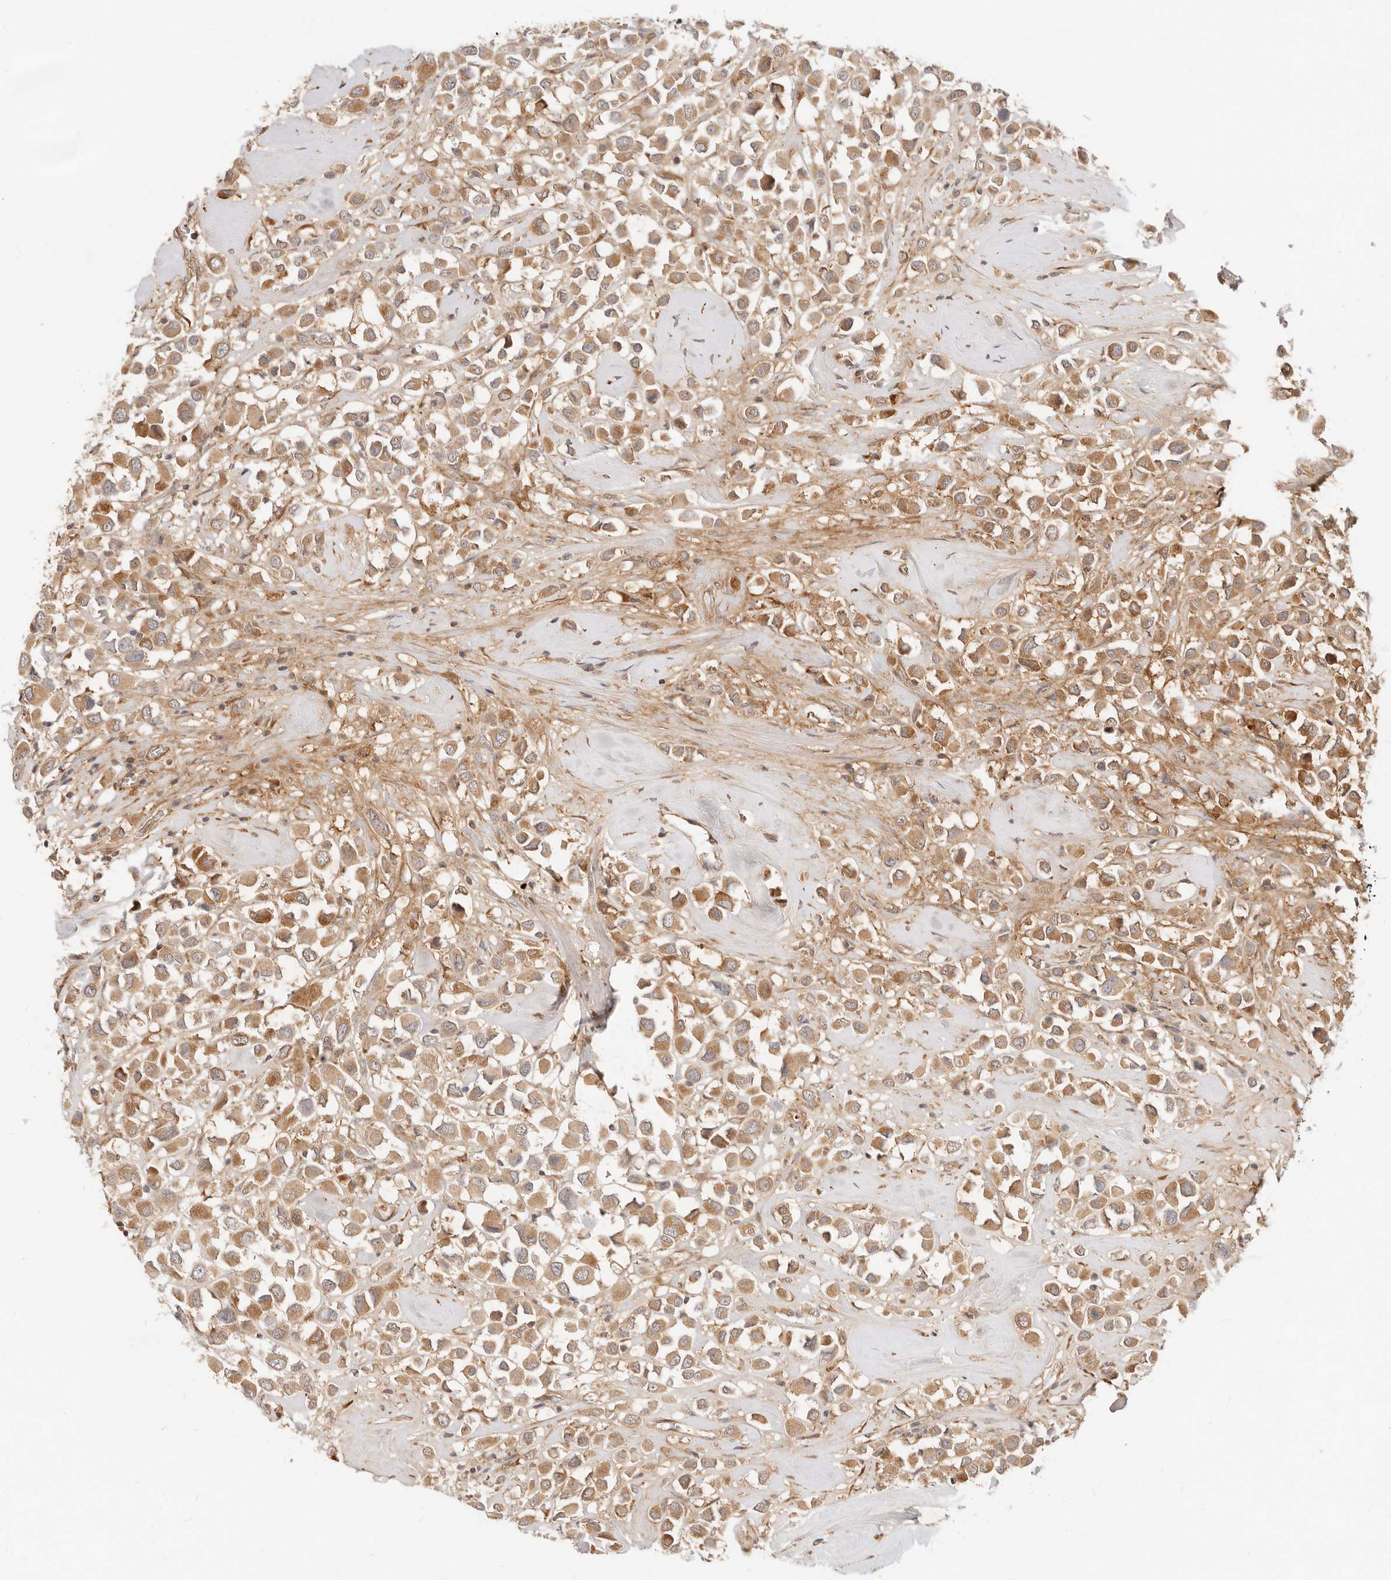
{"staining": {"intensity": "moderate", "quantity": ">75%", "location": "cytoplasmic/membranous"}, "tissue": "breast cancer", "cell_type": "Tumor cells", "image_type": "cancer", "snomed": [{"axis": "morphology", "description": "Duct carcinoma"}, {"axis": "topography", "description": "Breast"}], "caption": "A photomicrograph of breast invasive ductal carcinoma stained for a protein reveals moderate cytoplasmic/membranous brown staining in tumor cells.", "gene": "UBXN10", "patient": {"sex": "female", "age": 61}}